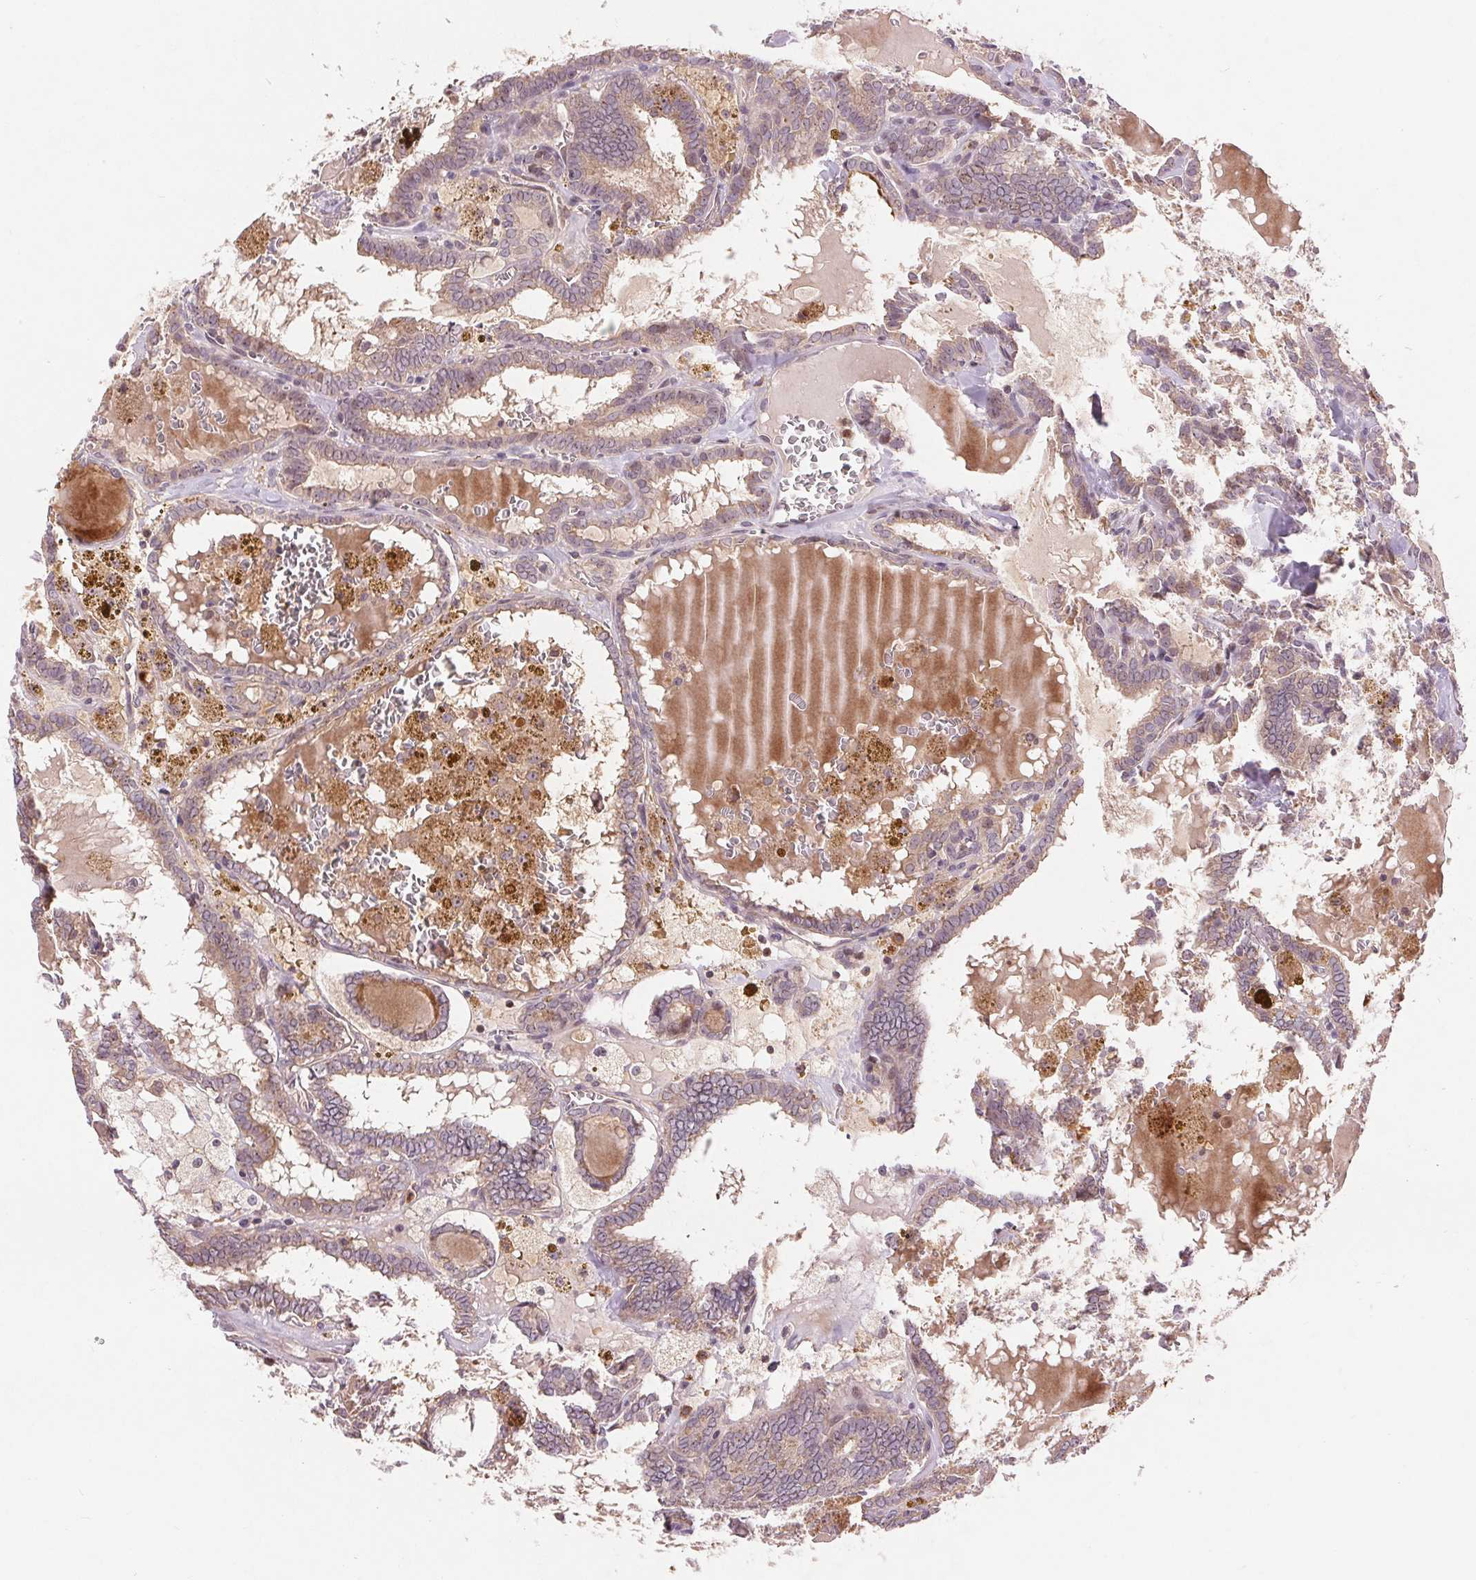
{"staining": {"intensity": "weak", "quantity": "25%-75%", "location": "cytoplasmic/membranous"}, "tissue": "thyroid cancer", "cell_type": "Tumor cells", "image_type": "cancer", "snomed": [{"axis": "morphology", "description": "Papillary adenocarcinoma, NOS"}, {"axis": "topography", "description": "Thyroid gland"}], "caption": "High-magnification brightfield microscopy of papillary adenocarcinoma (thyroid) stained with DAB (brown) and counterstained with hematoxylin (blue). tumor cells exhibit weak cytoplasmic/membranous positivity is identified in about25%-75% of cells.", "gene": "RANBP3L", "patient": {"sex": "female", "age": 39}}